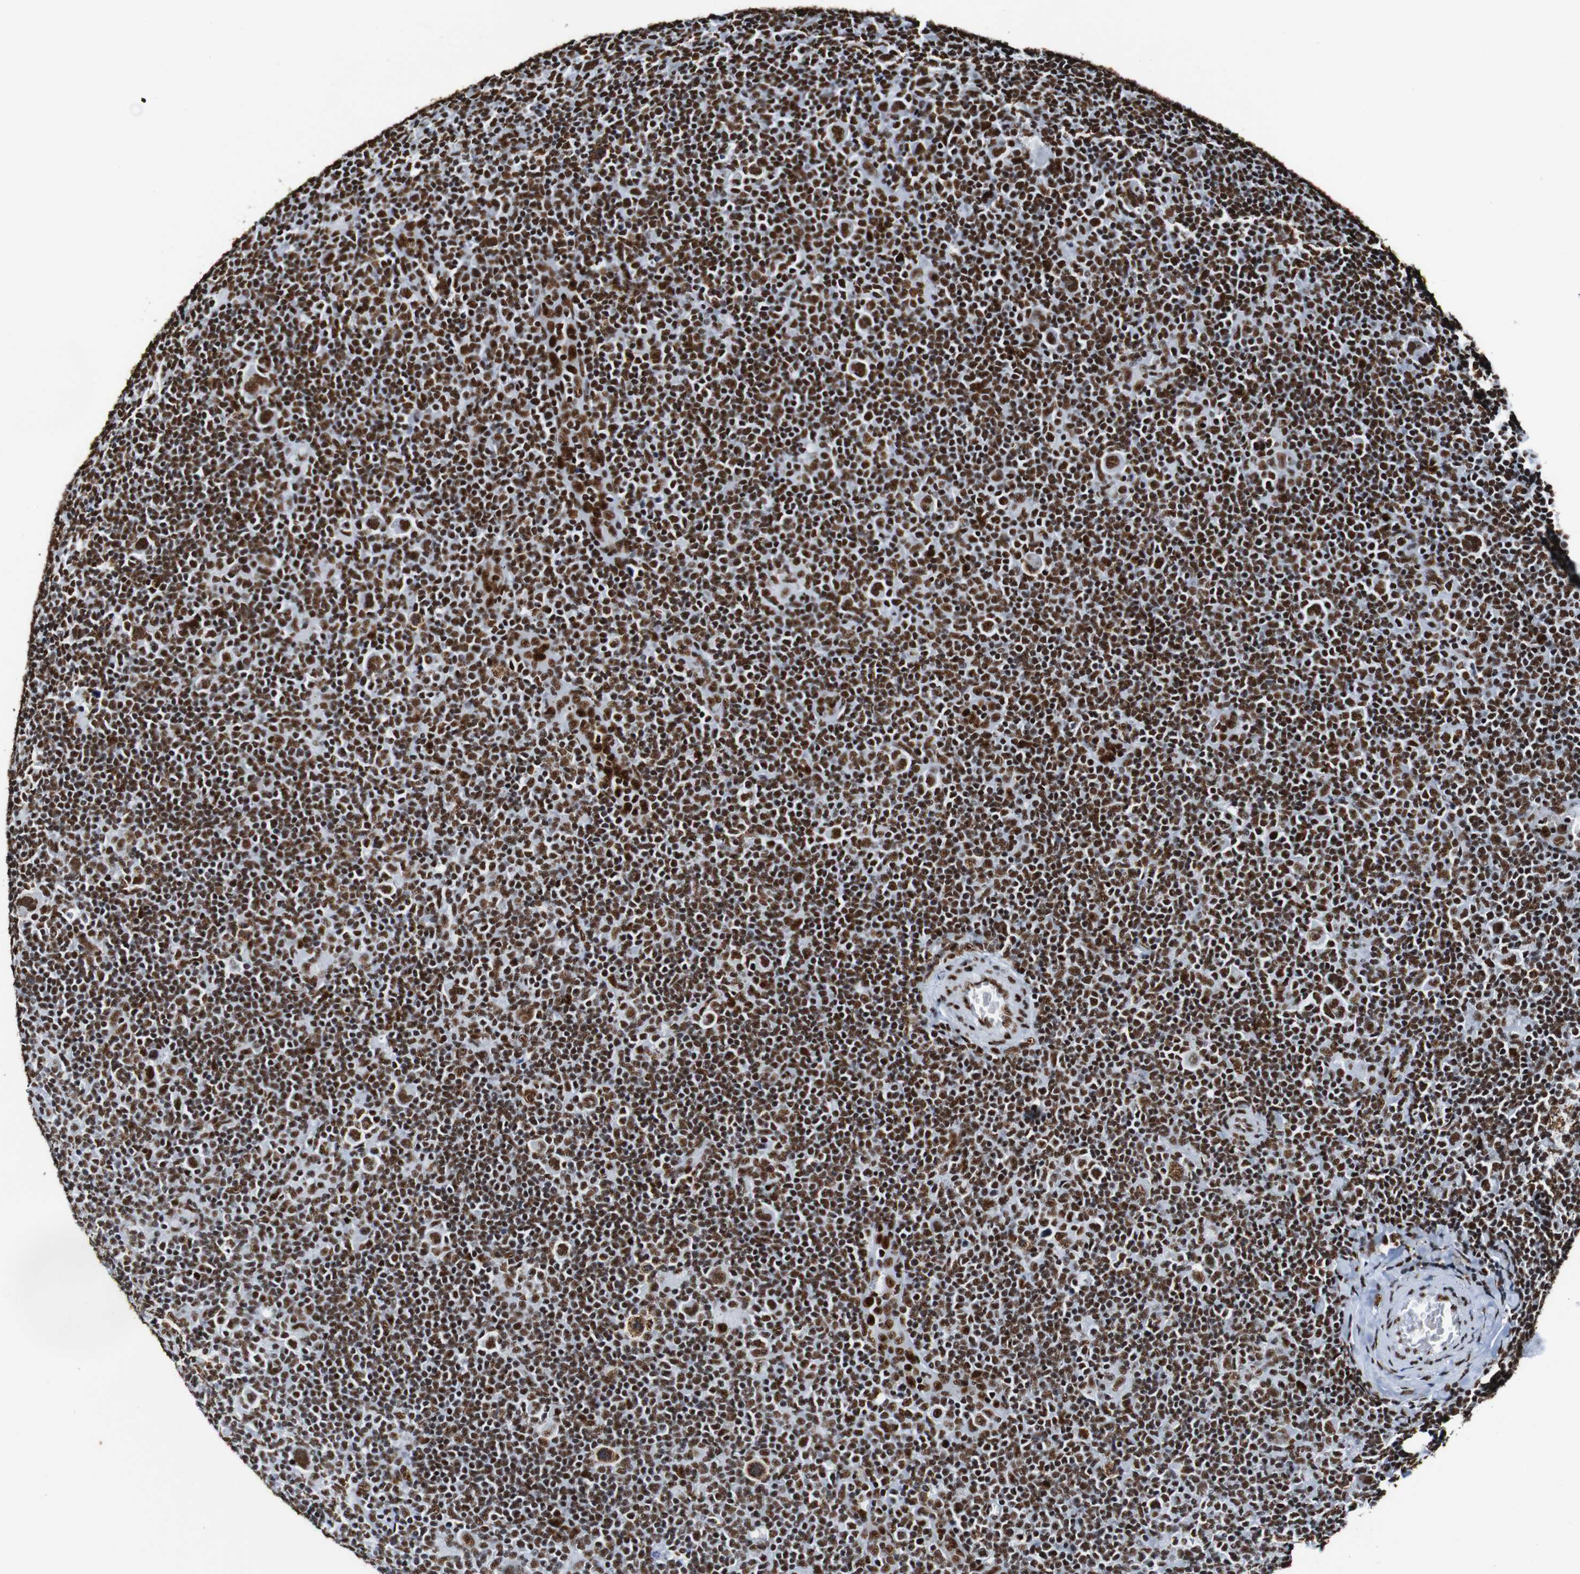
{"staining": {"intensity": "strong", "quantity": ">75%", "location": "cytoplasmic/membranous,nuclear"}, "tissue": "lymphoma", "cell_type": "Tumor cells", "image_type": "cancer", "snomed": [{"axis": "morphology", "description": "Hodgkin's disease, NOS"}, {"axis": "topography", "description": "Lymph node"}], "caption": "Human Hodgkin's disease stained with a protein marker reveals strong staining in tumor cells.", "gene": "SRSF3", "patient": {"sex": "female", "age": 57}}